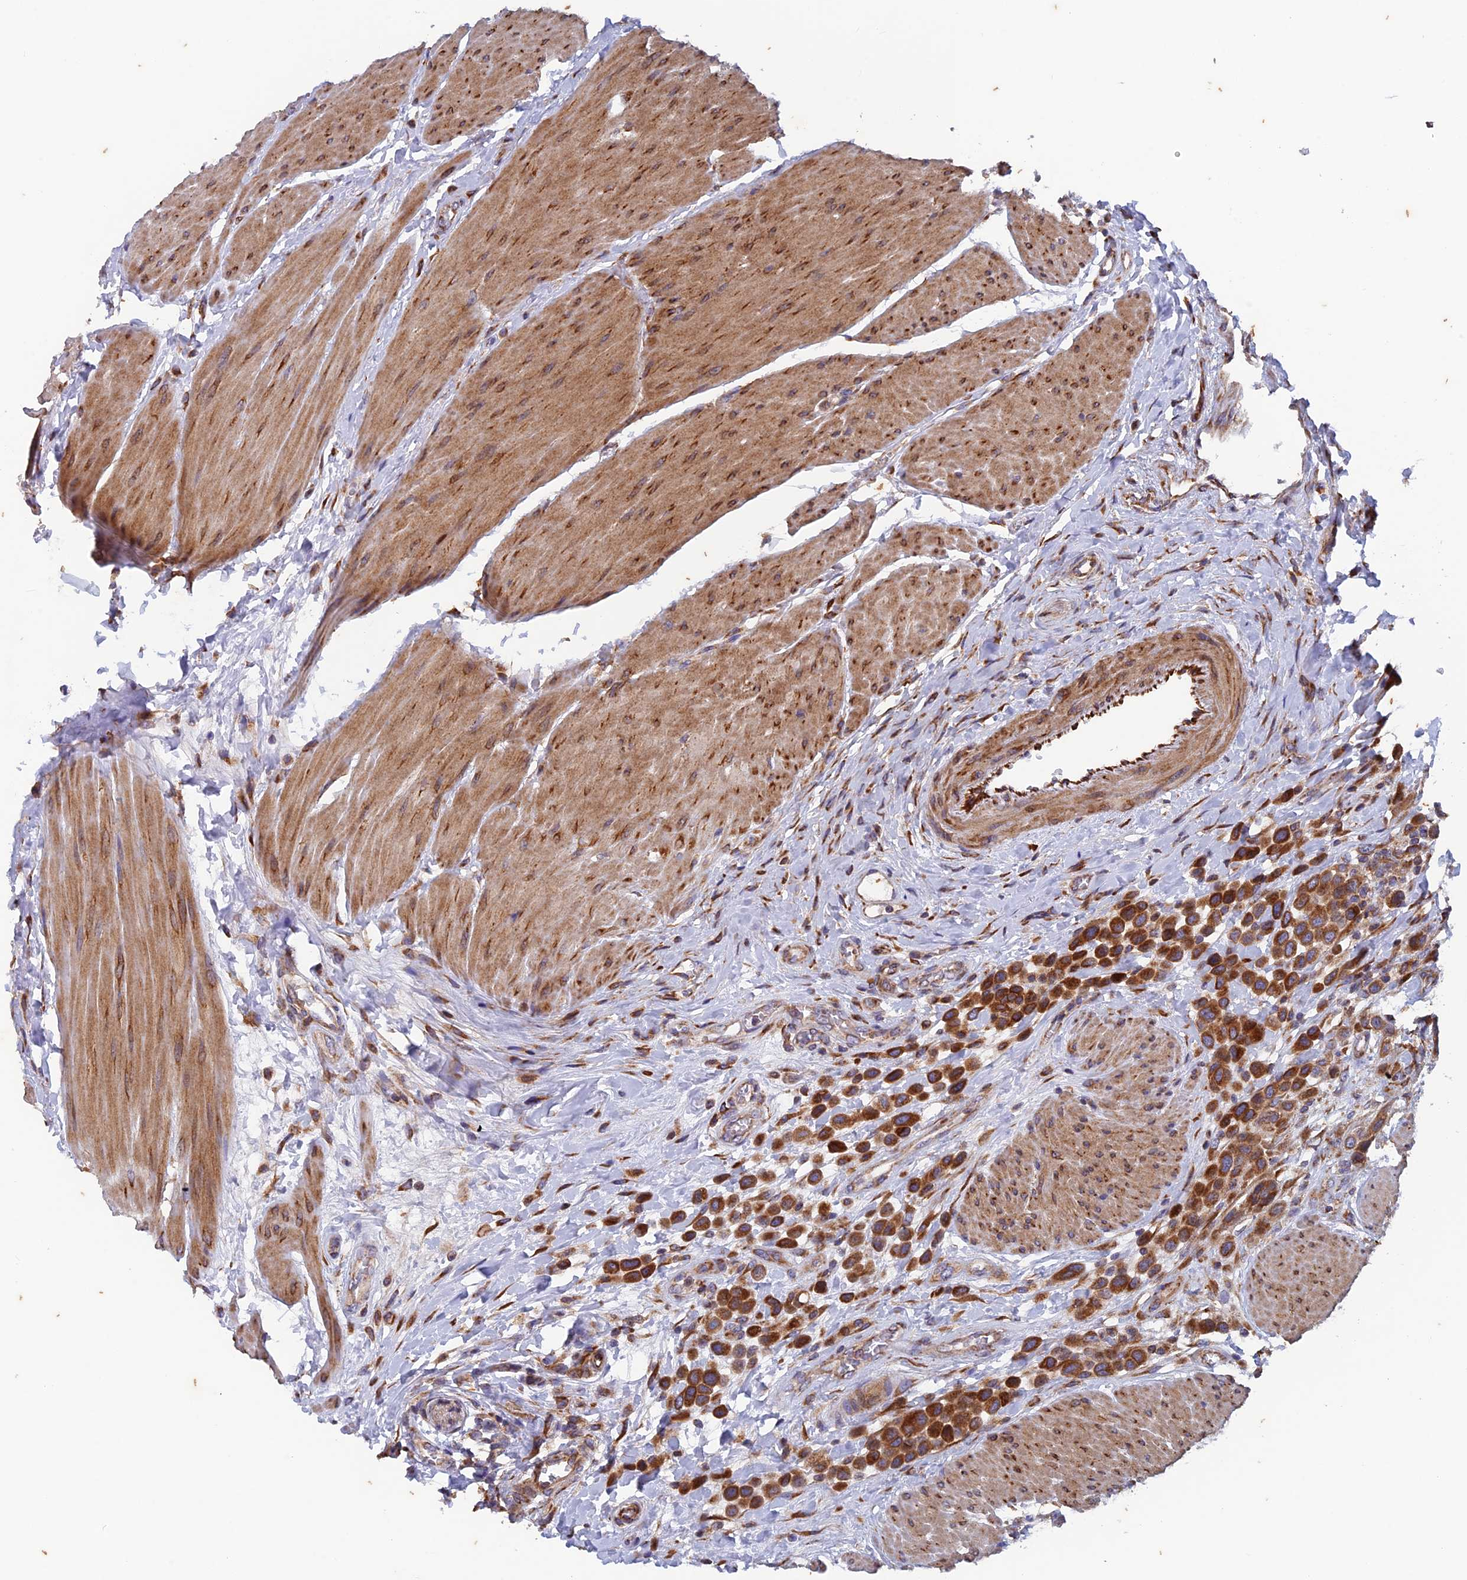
{"staining": {"intensity": "strong", "quantity": ">75%", "location": "cytoplasmic/membranous"}, "tissue": "urothelial cancer", "cell_type": "Tumor cells", "image_type": "cancer", "snomed": [{"axis": "morphology", "description": "Urothelial carcinoma, High grade"}, {"axis": "topography", "description": "Urinary bladder"}], "caption": "The histopathology image exhibits staining of urothelial cancer, revealing strong cytoplasmic/membranous protein expression (brown color) within tumor cells.", "gene": "AP4S1", "patient": {"sex": "male", "age": 50}}